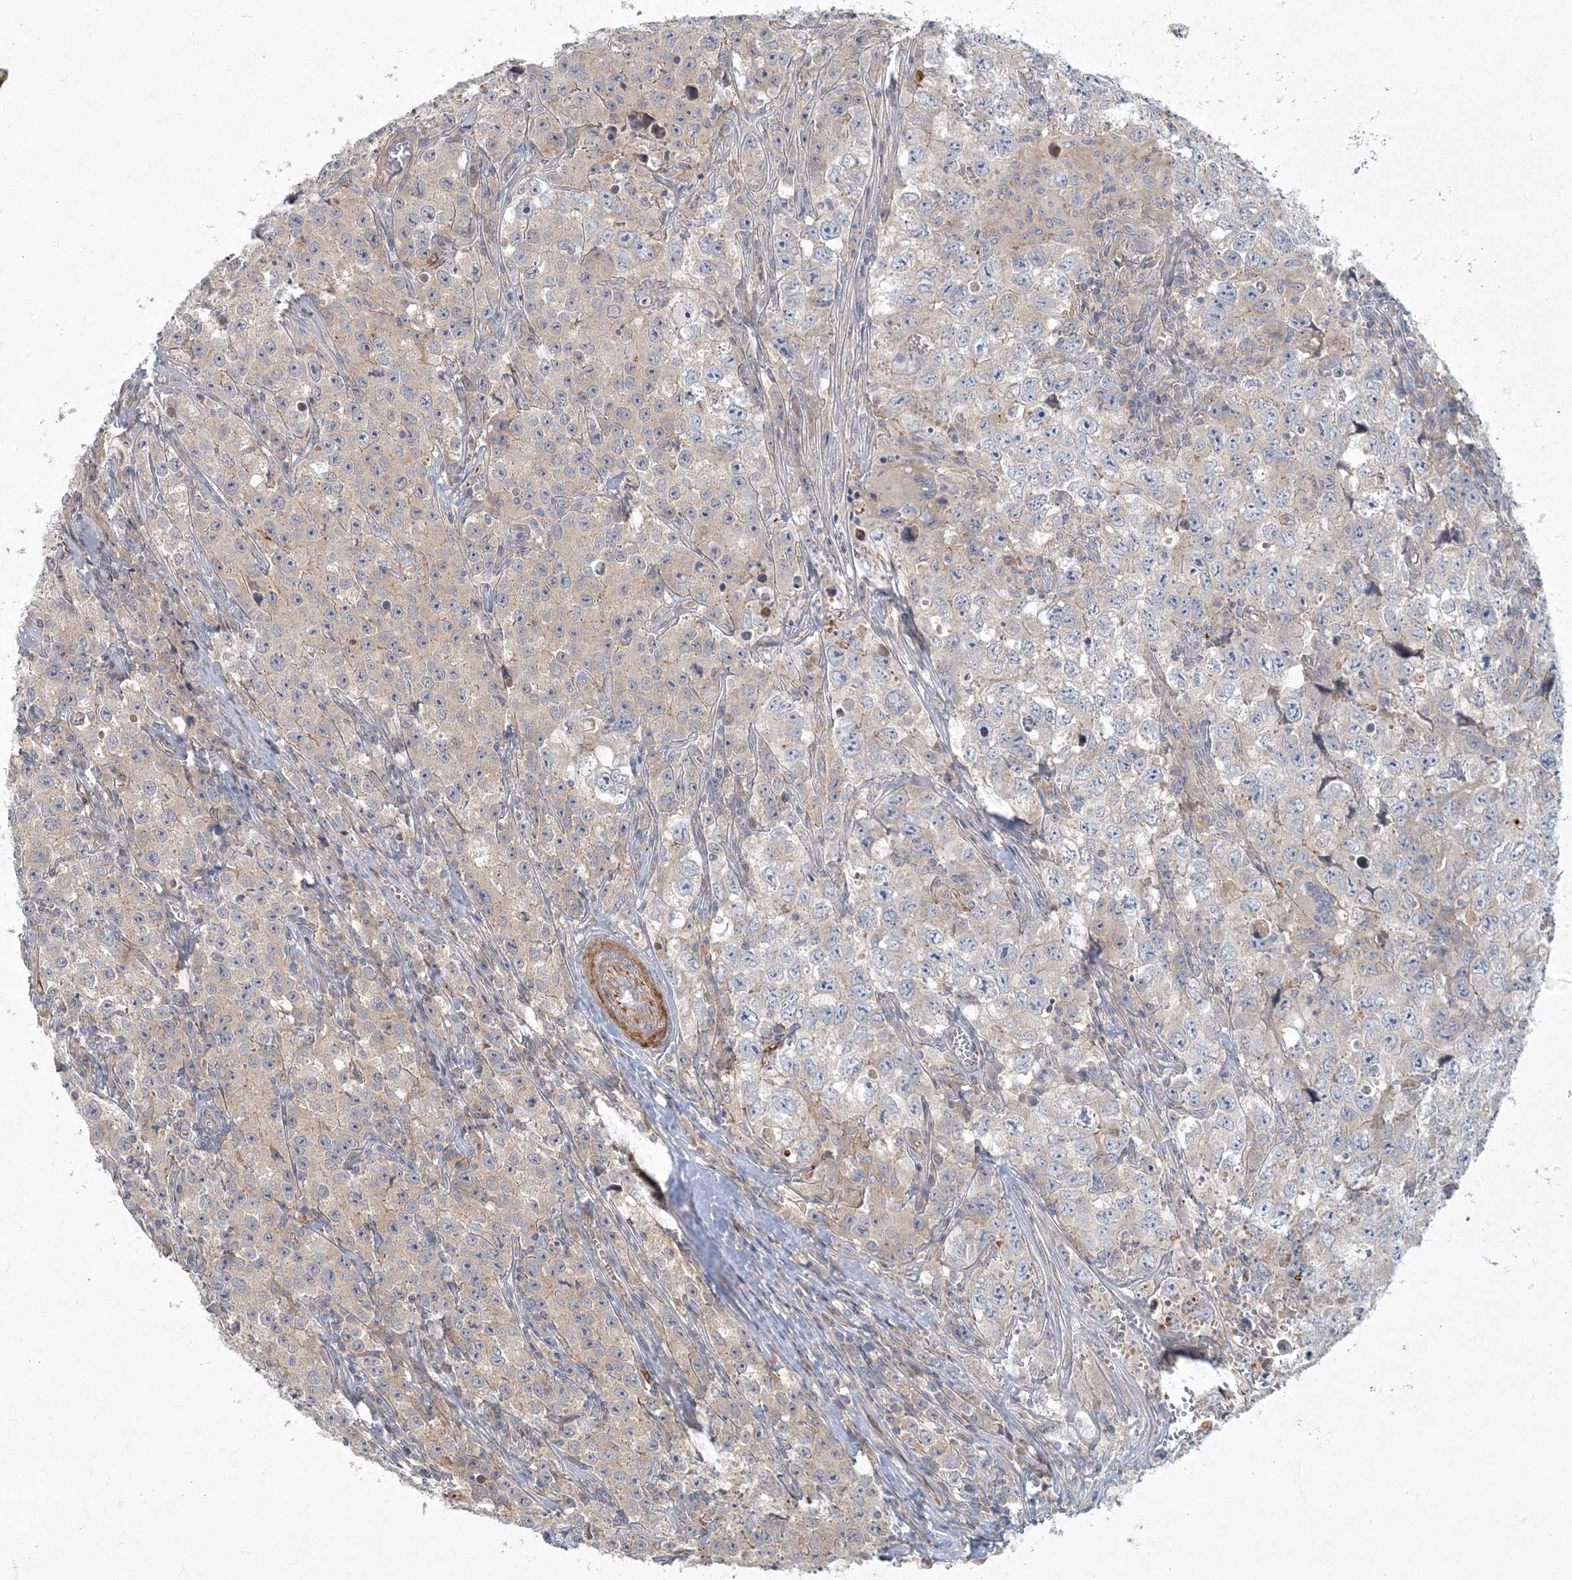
{"staining": {"intensity": "negative", "quantity": "none", "location": "none"}, "tissue": "testis cancer", "cell_type": "Tumor cells", "image_type": "cancer", "snomed": [{"axis": "morphology", "description": "Seminoma, NOS"}, {"axis": "morphology", "description": "Carcinoma, Embryonal, NOS"}, {"axis": "topography", "description": "Testis"}], "caption": "Immunohistochemical staining of human testis cancer exhibits no significant expression in tumor cells.", "gene": "ARHGEF38", "patient": {"sex": "male", "age": 43}}